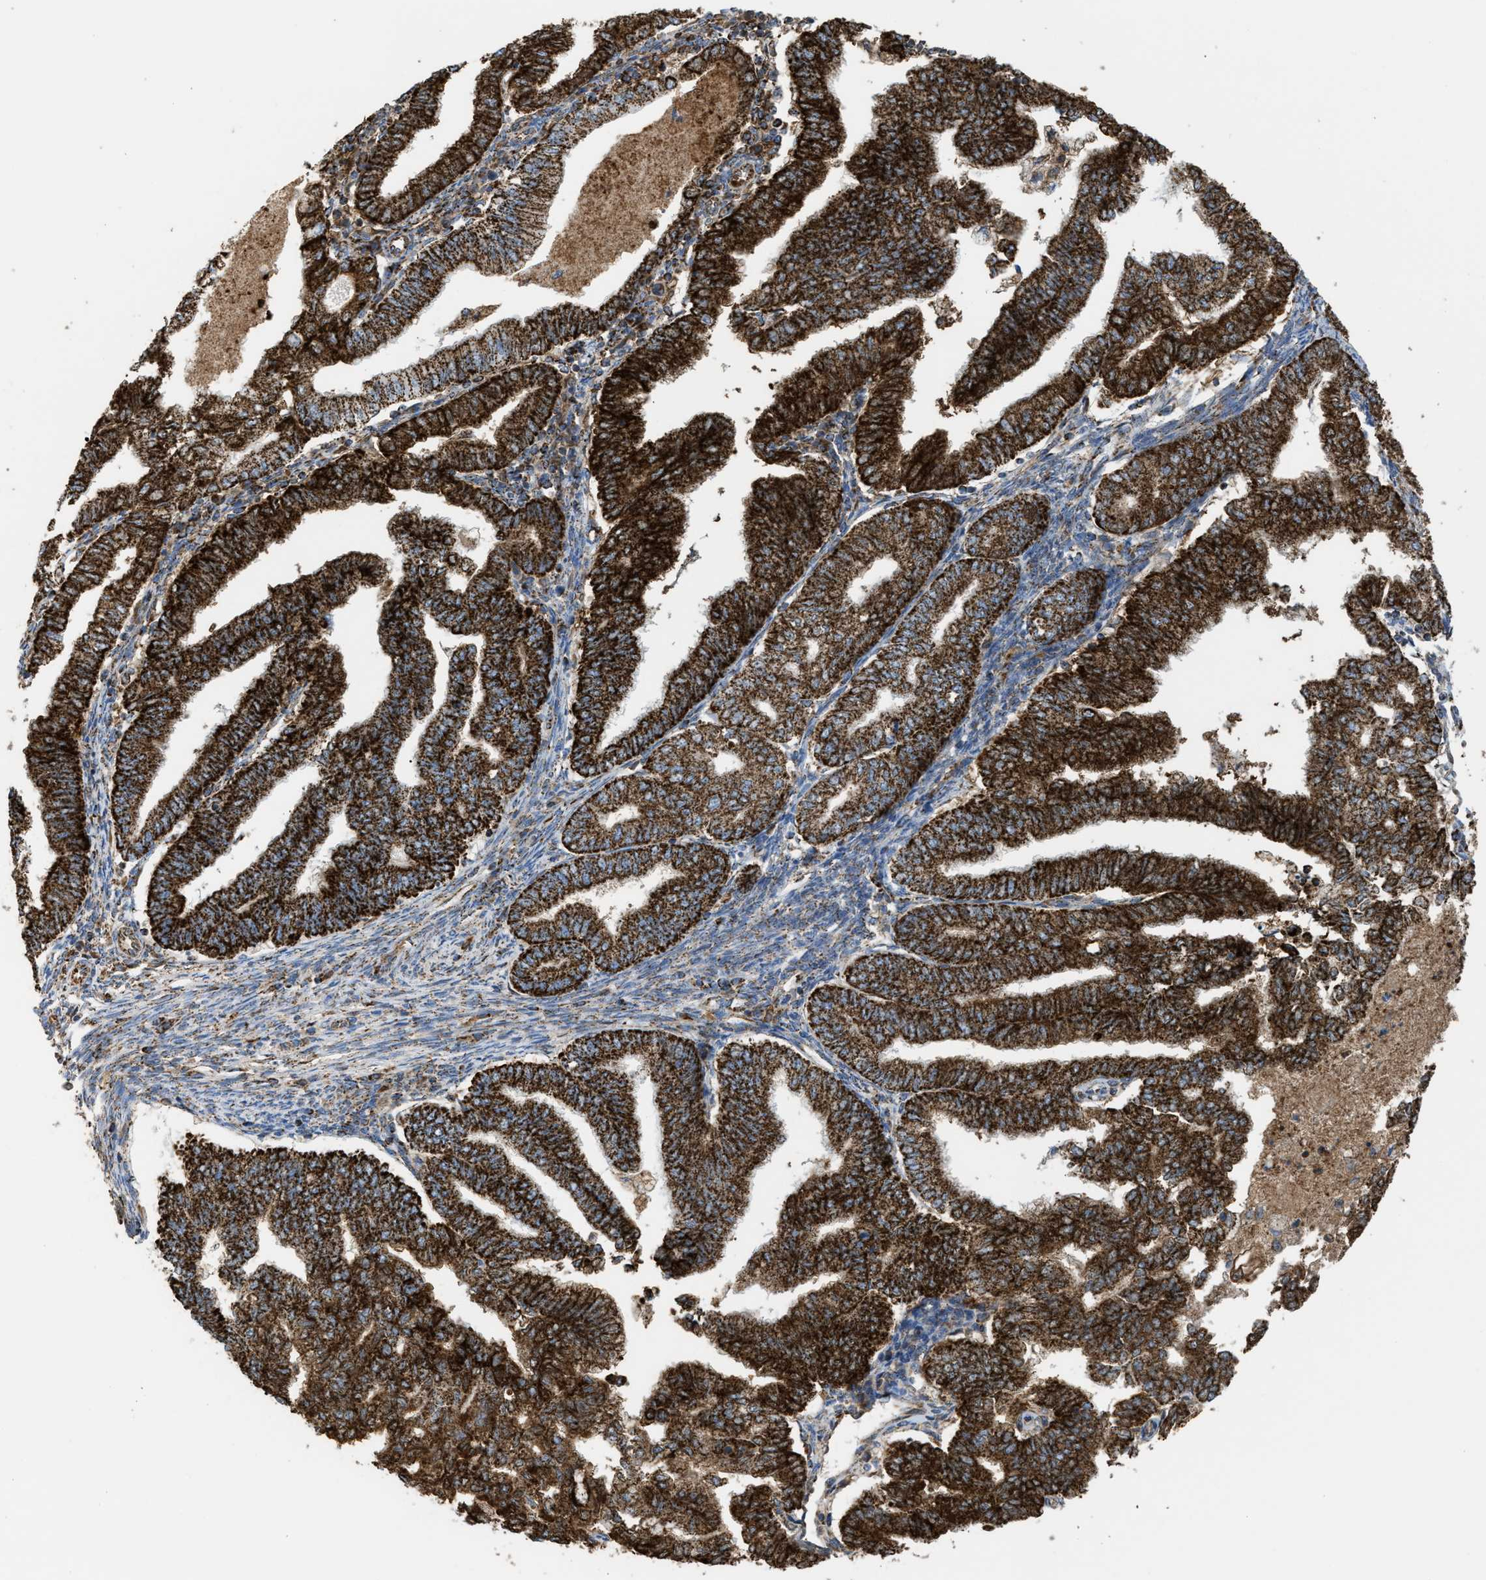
{"staining": {"intensity": "strong", "quantity": ">75%", "location": "cytoplasmic/membranous"}, "tissue": "endometrial cancer", "cell_type": "Tumor cells", "image_type": "cancer", "snomed": [{"axis": "morphology", "description": "Polyp, NOS"}, {"axis": "morphology", "description": "Adenocarcinoma, NOS"}, {"axis": "morphology", "description": "Adenoma, NOS"}, {"axis": "topography", "description": "Endometrium"}], "caption": "IHC image of neoplastic tissue: endometrial cancer stained using immunohistochemistry demonstrates high levels of strong protein expression localized specifically in the cytoplasmic/membranous of tumor cells, appearing as a cytoplasmic/membranous brown color.", "gene": "ECHS1", "patient": {"sex": "female", "age": 79}}